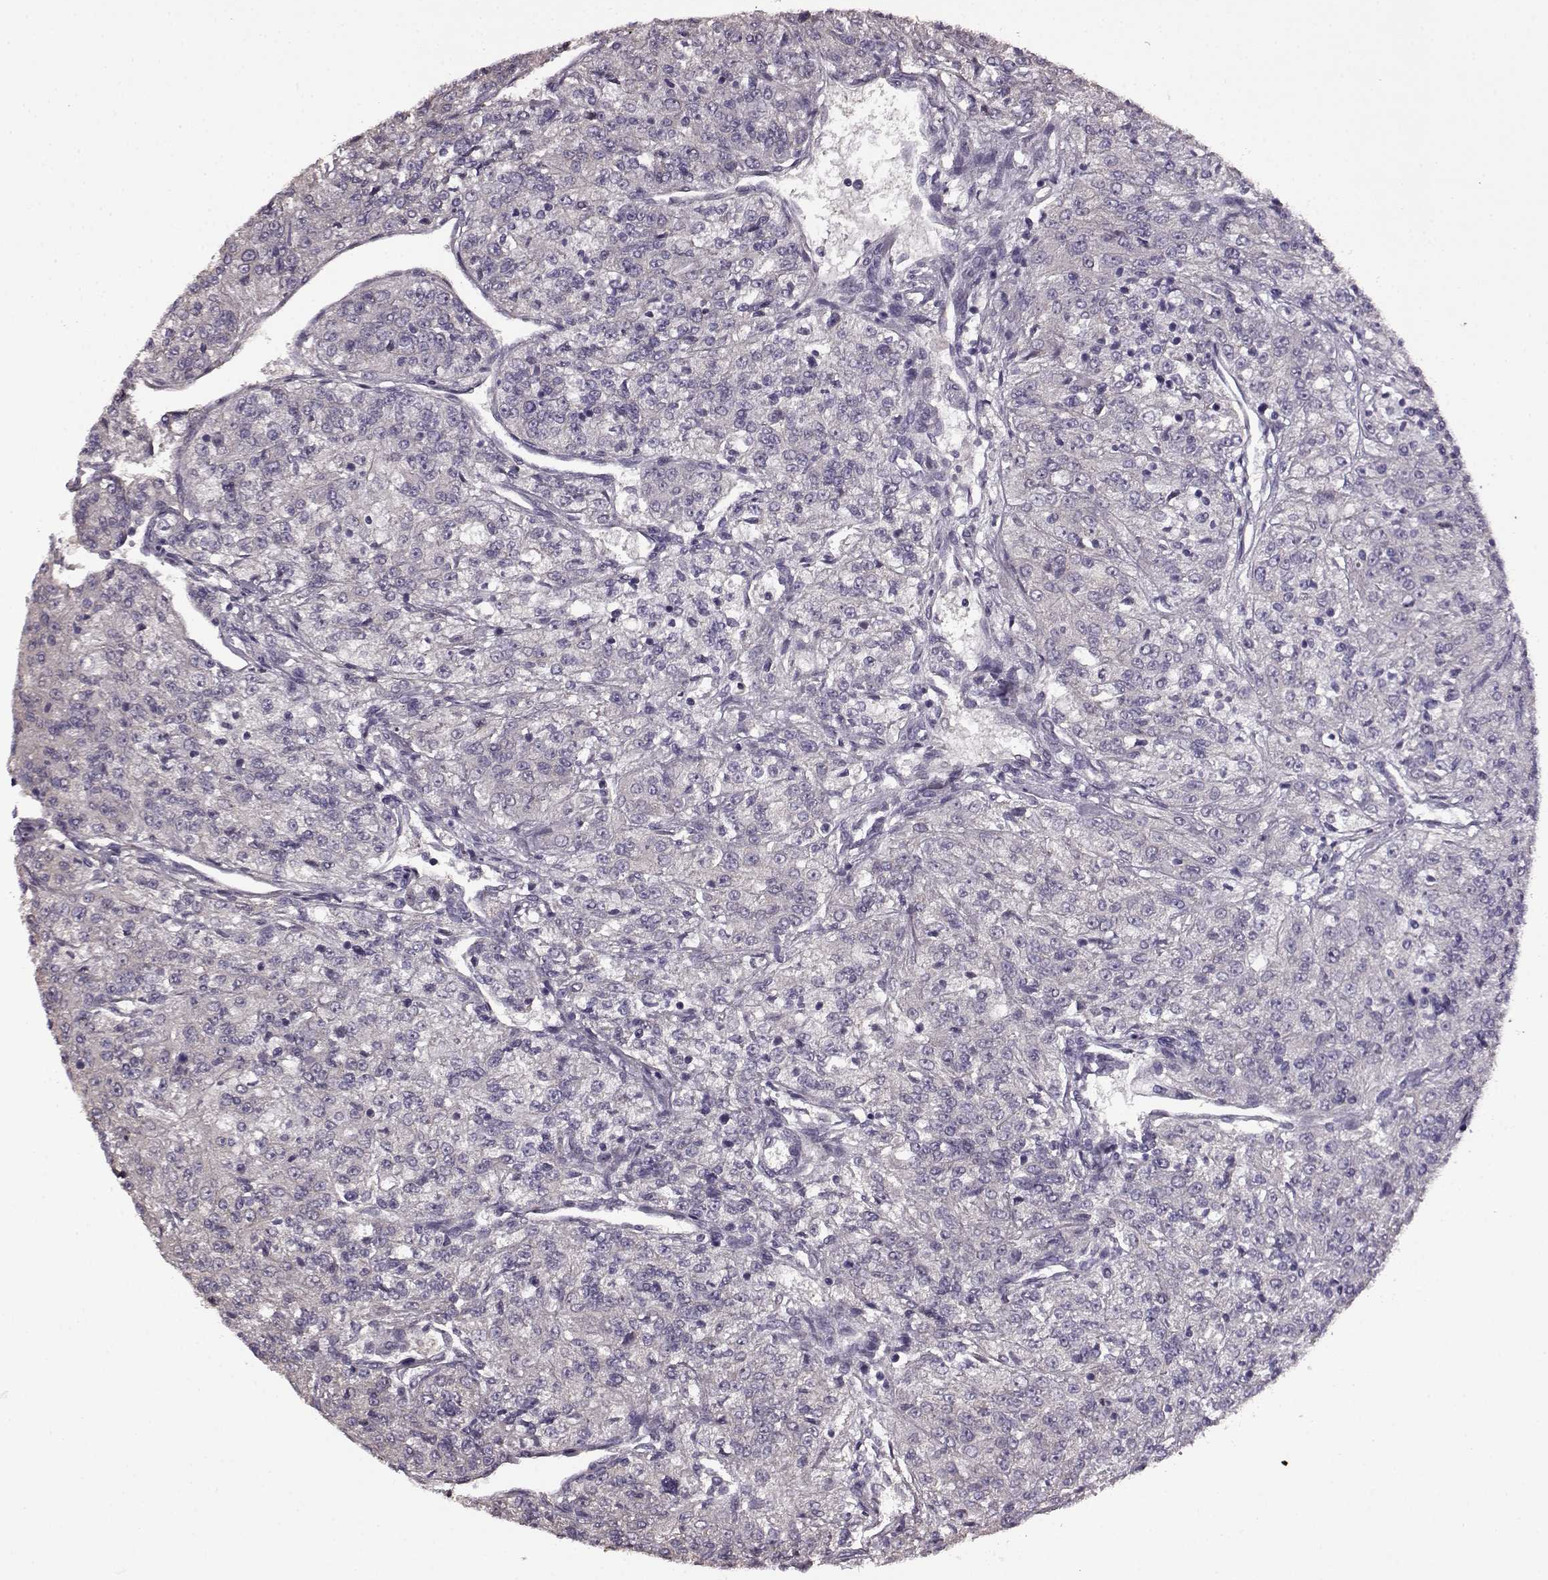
{"staining": {"intensity": "negative", "quantity": "none", "location": "none"}, "tissue": "renal cancer", "cell_type": "Tumor cells", "image_type": "cancer", "snomed": [{"axis": "morphology", "description": "Adenocarcinoma, NOS"}, {"axis": "topography", "description": "Kidney"}], "caption": "Renal cancer (adenocarcinoma) stained for a protein using IHC shows no positivity tumor cells.", "gene": "EDDM3B", "patient": {"sex": "female", "age": 63}}